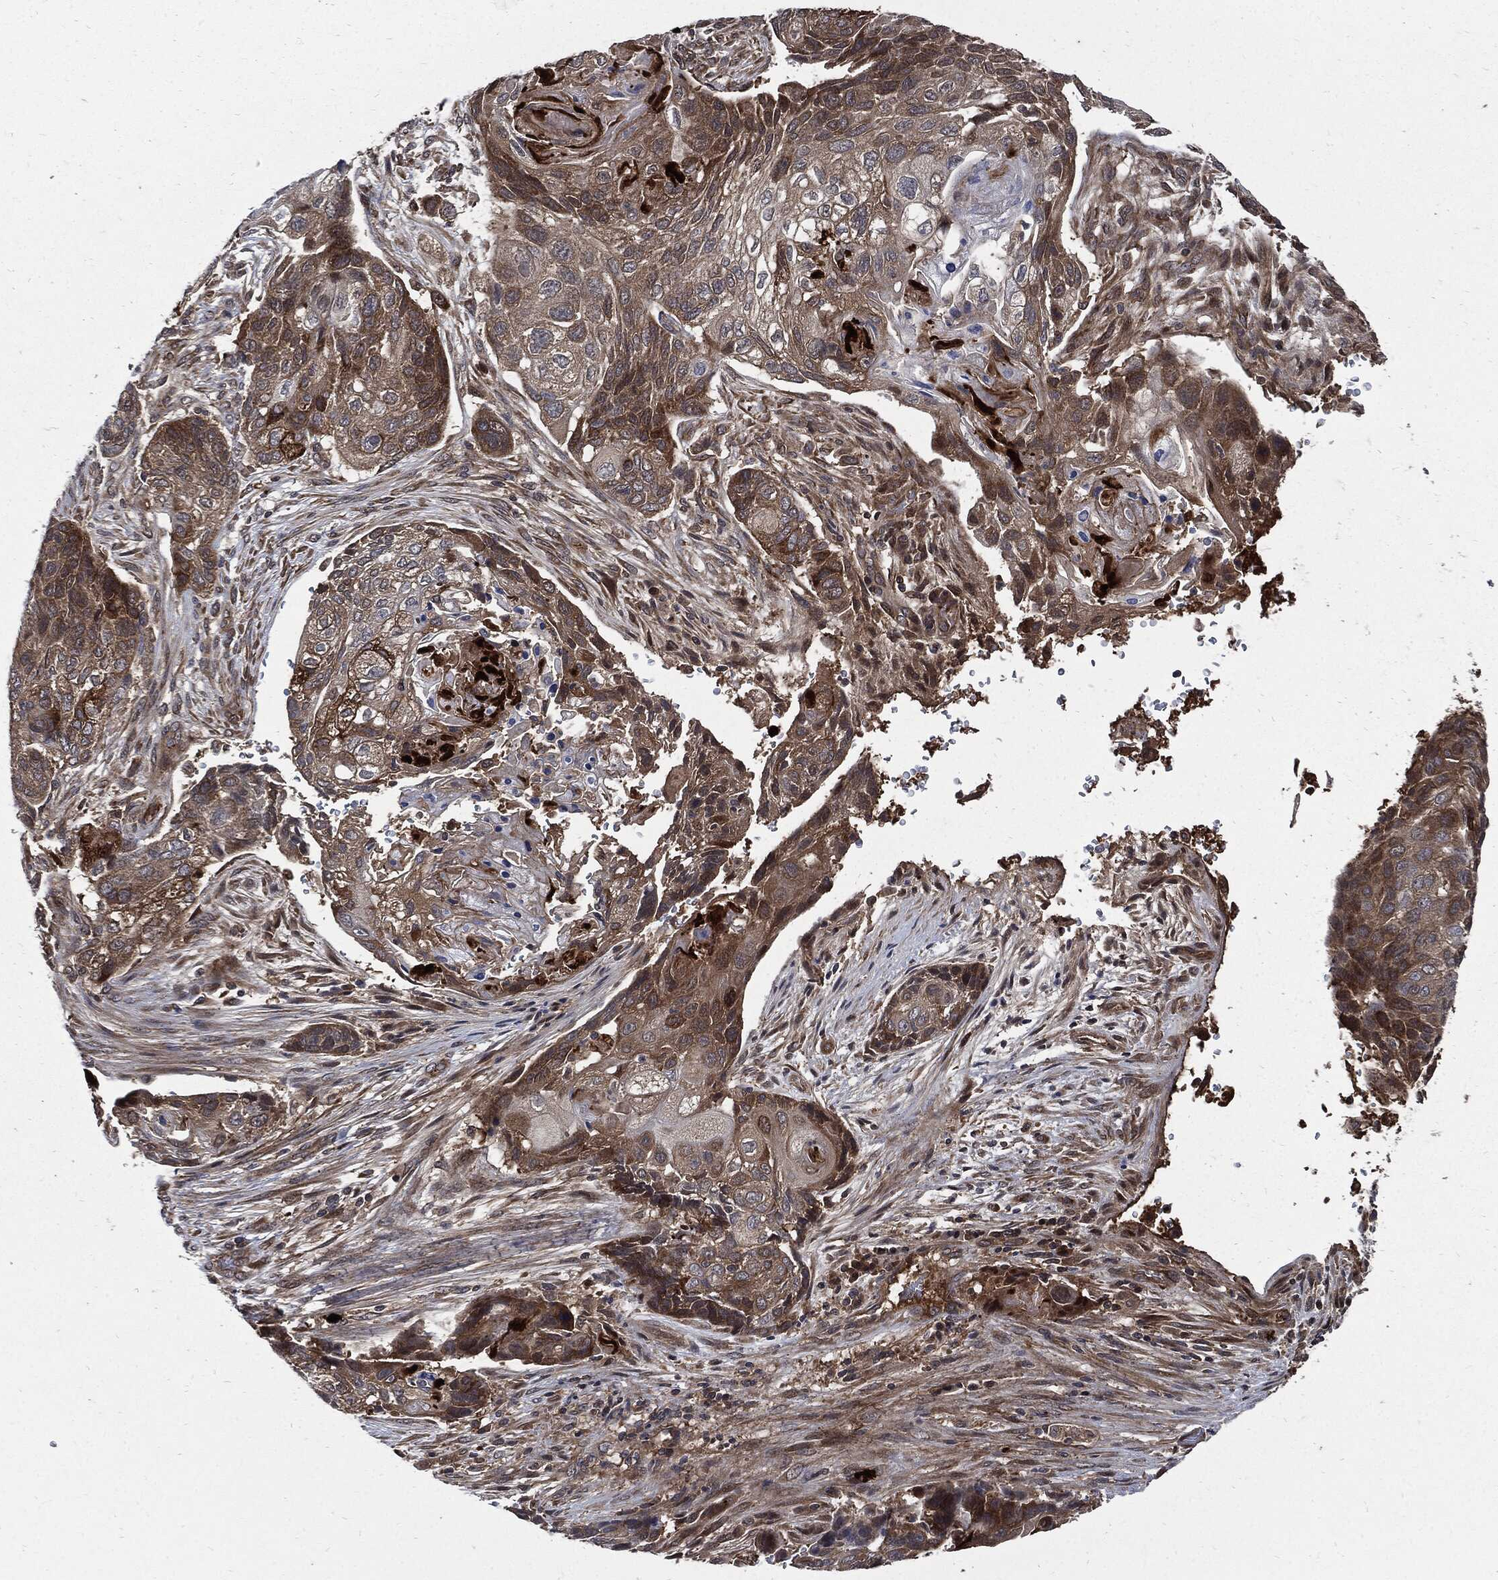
{"staining": {"intensity": "strong", "quantity": "<25%", "location": "cytoplasmic/membranous"}, "tissue": "lung cancer", "cell_type": "Tumor cells", "image_type": "cancer", "snomed": [{"axis": "morphology", "description": "Normal tissue, NOS"}, {"axis": "morphology", "description": "Squamous cell carcinoma, NOS"}, {"axis": "topography", "description": "Bronchus"}, {"axis": "topography", "description": "Lung"}], "caption": "Lung cancer tissue demonstrates strong cytoplasmic/membranous staining in about <25% of tumor cells", "gene": "CLU", "patient": {"sex": "male", "age": 69}}